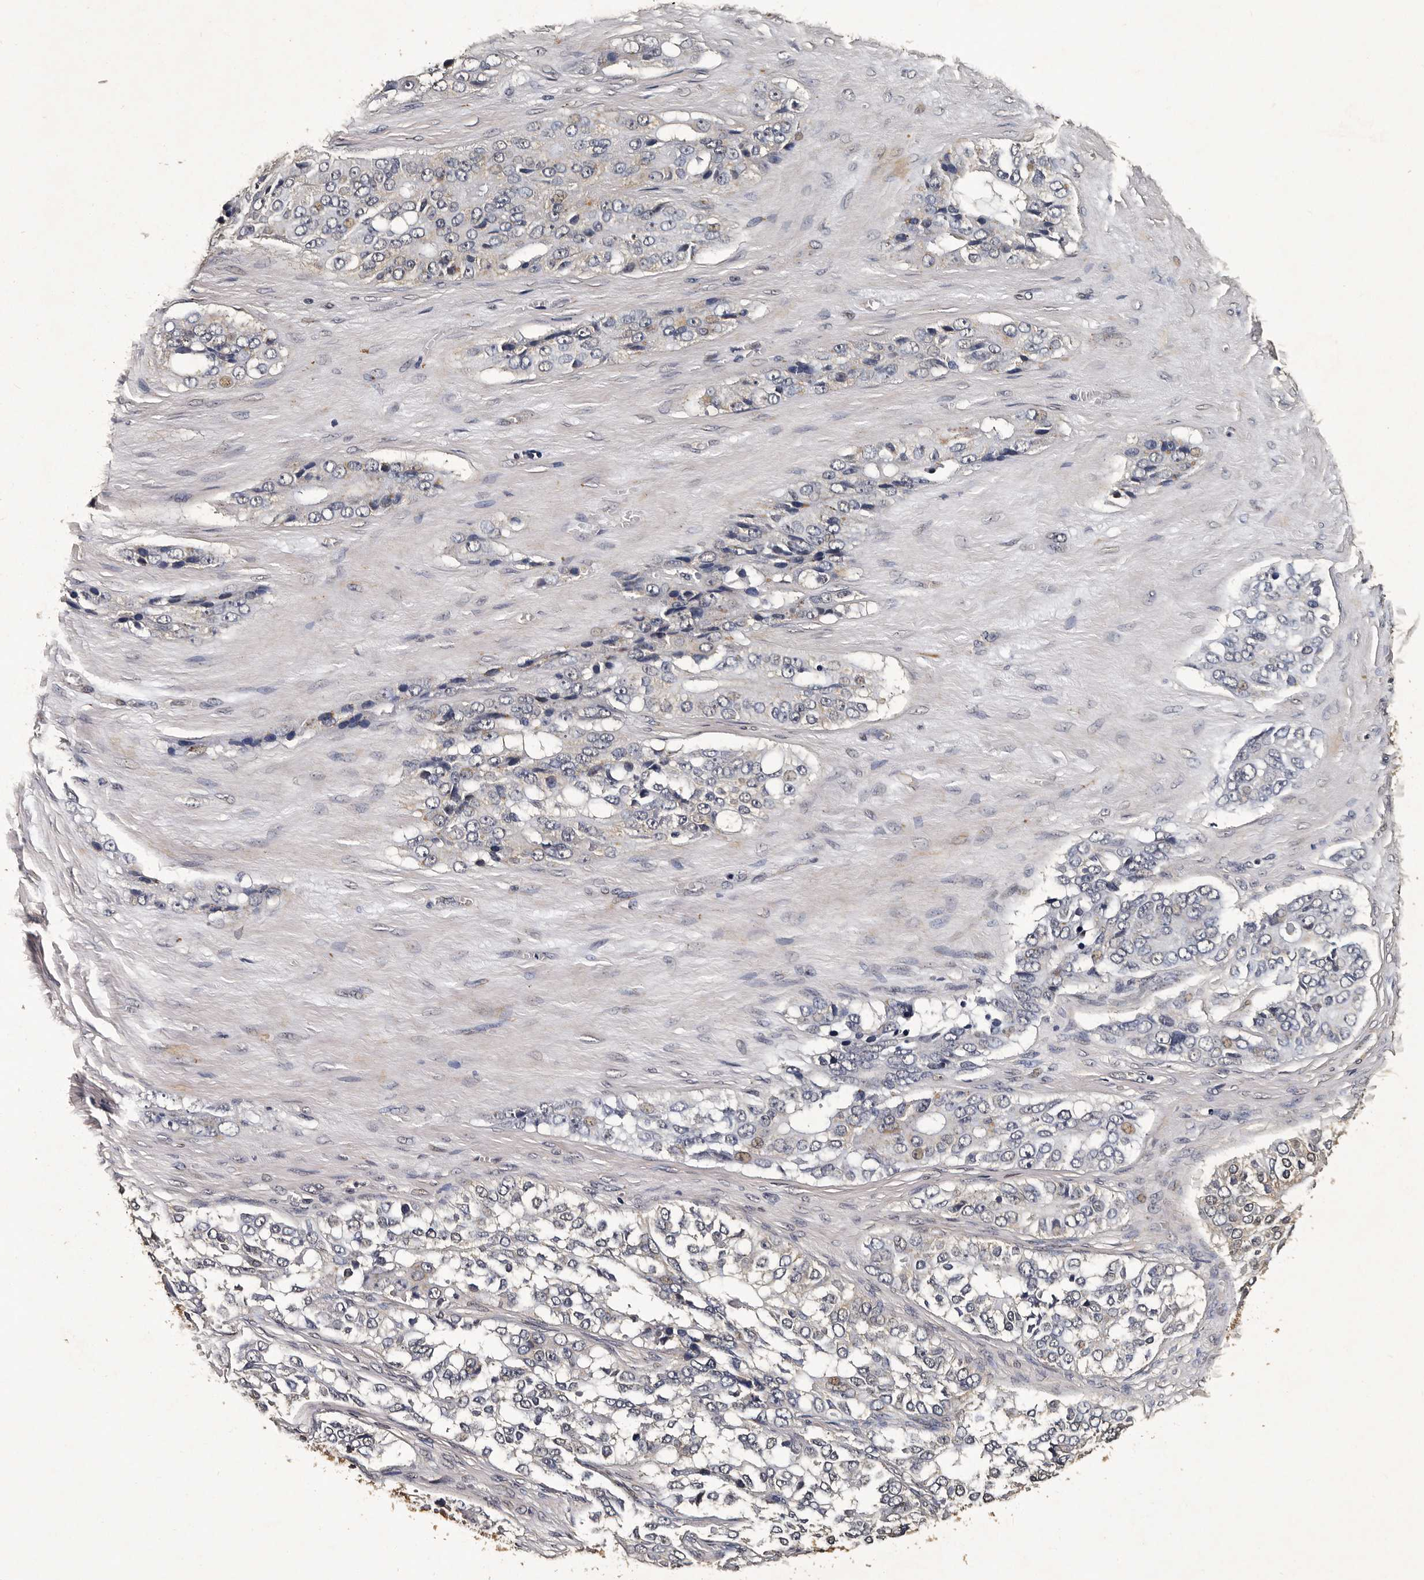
{"staining": {"intensity": "weak", "quantity": "25%-75%", "location": "cytoplasmic/membranous"}, "tissue": "ovarian cancer", "cell_type": "Tumor cells", "image_type": "cancer", "snomed": [{"axis": "morphology", "description": "Carcinoma, endometroid"}, {"axis": "topography", "description": "Ovary"}], "caption": "Immunohistochemistry photomicrograph of human endometroid carcinoma (ovarian) stained for a protein (brown), which reveals low levels of weak cytoplasmic/membranous staining in about 25%-75% of tumor cells.", "gene": "CPNE3", "patient": {"sex": "female", "age": 51}}